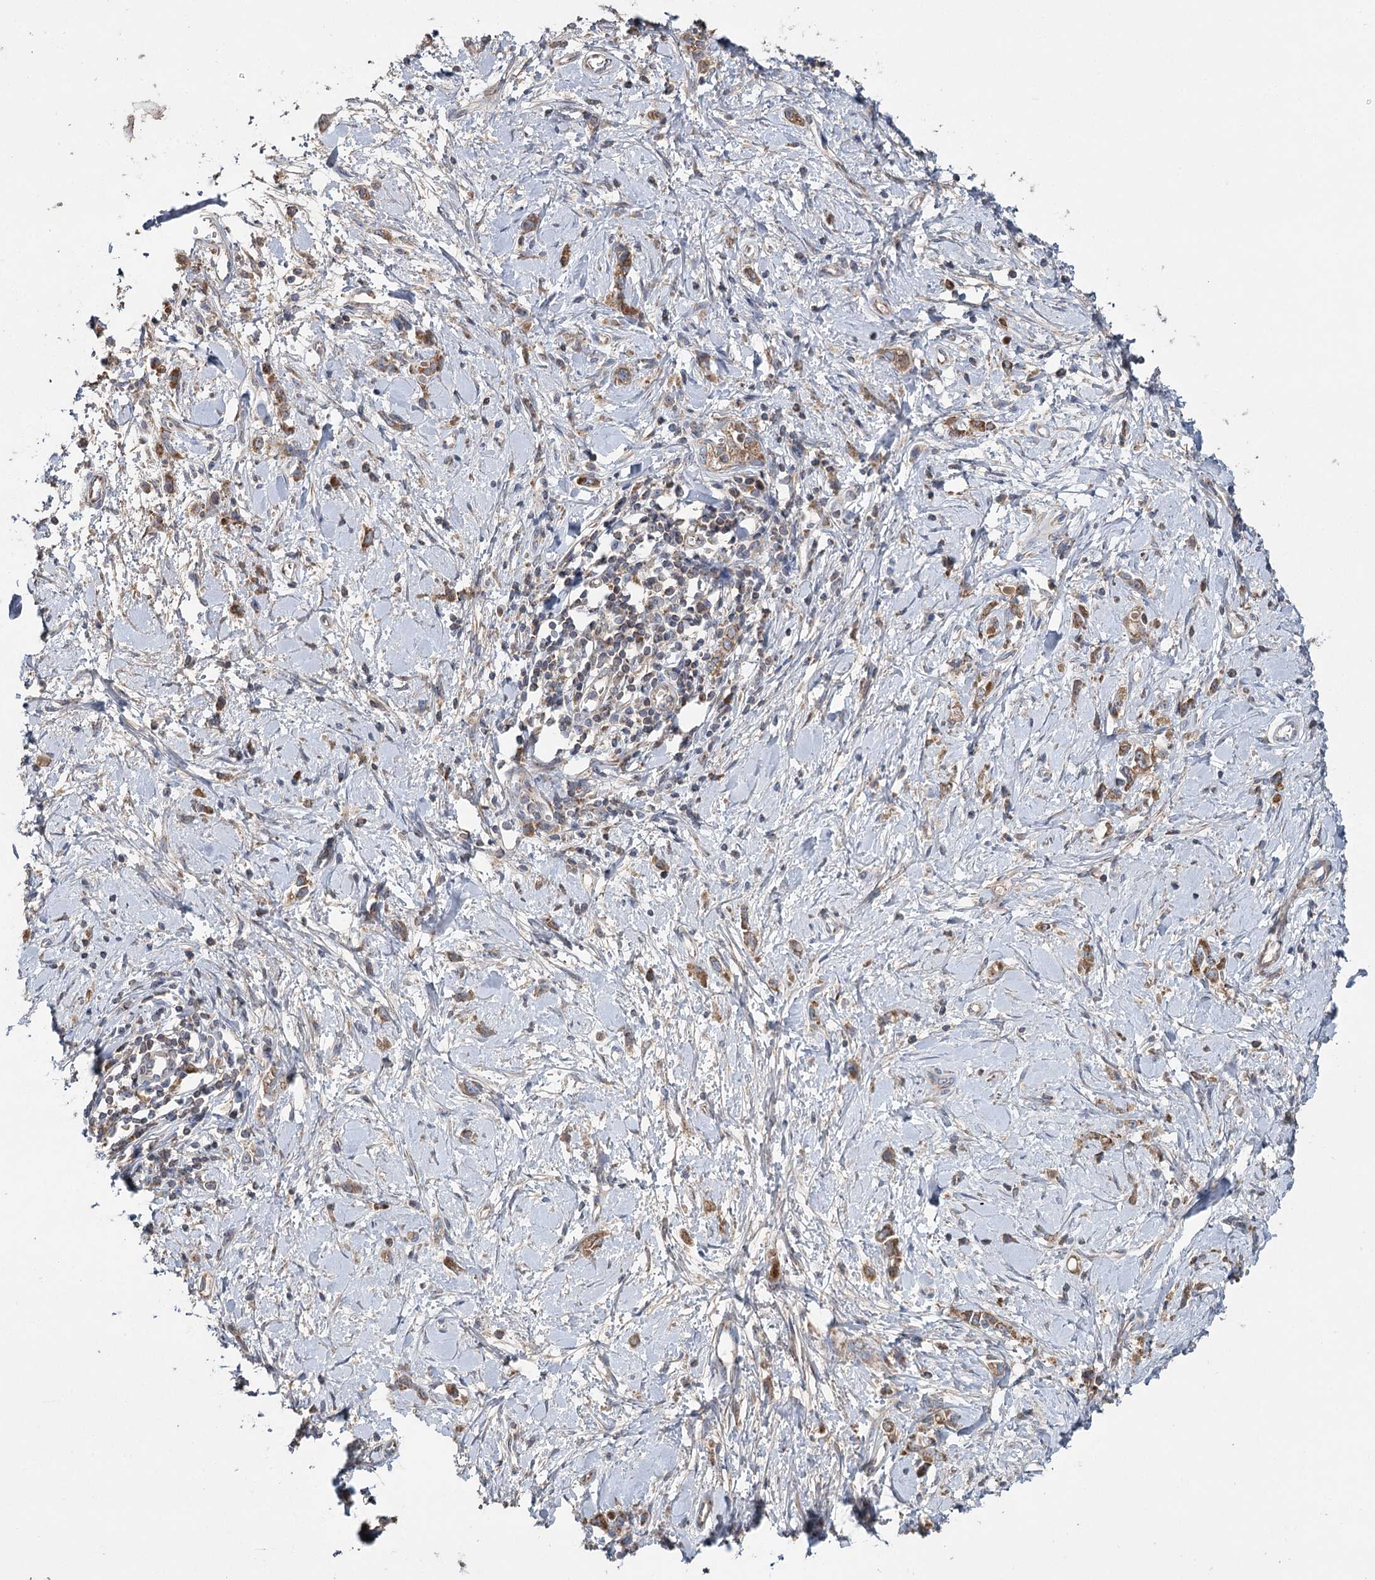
{"staining": {"intensity": "moderate", "quantity": ">75%", "location": "cytoplasmic/membranous"}, "tissue": "stomach cancer", "cell_type": "Tumor cells", "image_type": "cancer", "snomed": [{"axis": "morphology", "description": "Adenocarcinoma, NOS"}, {"axis": "topography", "description": "Stomach"}], "caption": "Immunohistochemistry of stomach cancer (adenocarcinoma) displays medium levels of moderate cytoplasmic/membranous expression in approximately >75% of tumor cells.", "gene": "MRPL44", "patient": {"sex": "female", "age": 76}}